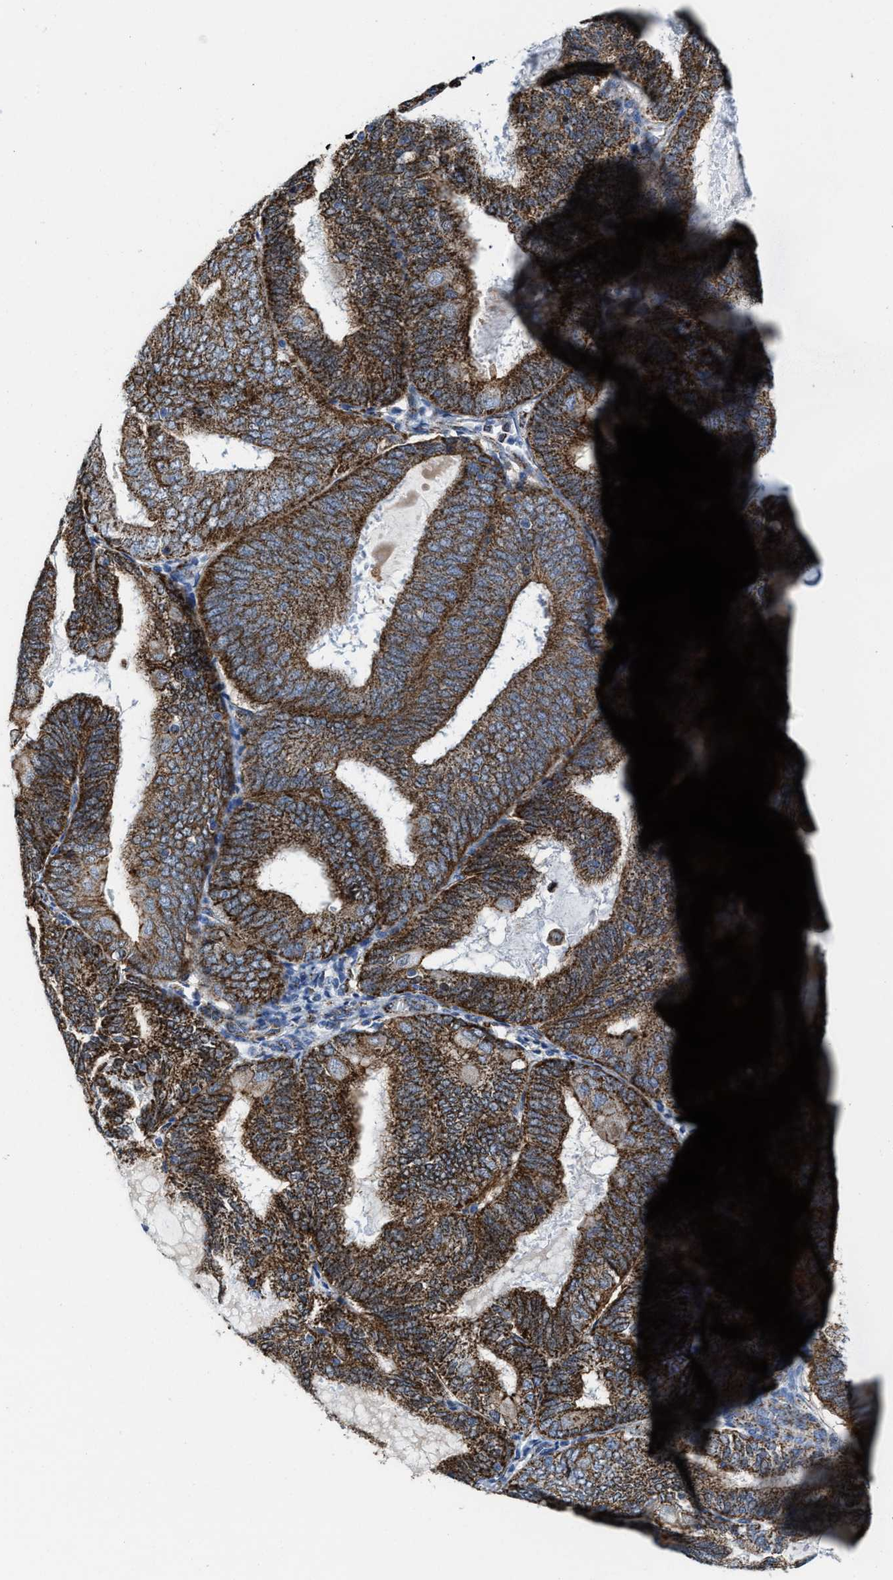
{"staining": {"intensity": "strong", "quantity": ">75%", "location": "cytoplasmic/membranous"}, "tissue": "endometrial cancer", "cell_type": "Tumor cells", "image_type": "cancer", "snomed": [{"axis": "morphology", "description": "Adenocarcinoma, NOS"}, {"axis": "topography", "description": "Endometrium"}], "caption": "Strong cytoplasmic/membranous expression for a protein is identified in approximately >75% of tumor cells of adenocarcinoma (endometrial) using IHC.", "gene": "ALDH1B1", "patient": {"sex": "female", "age": 81}}